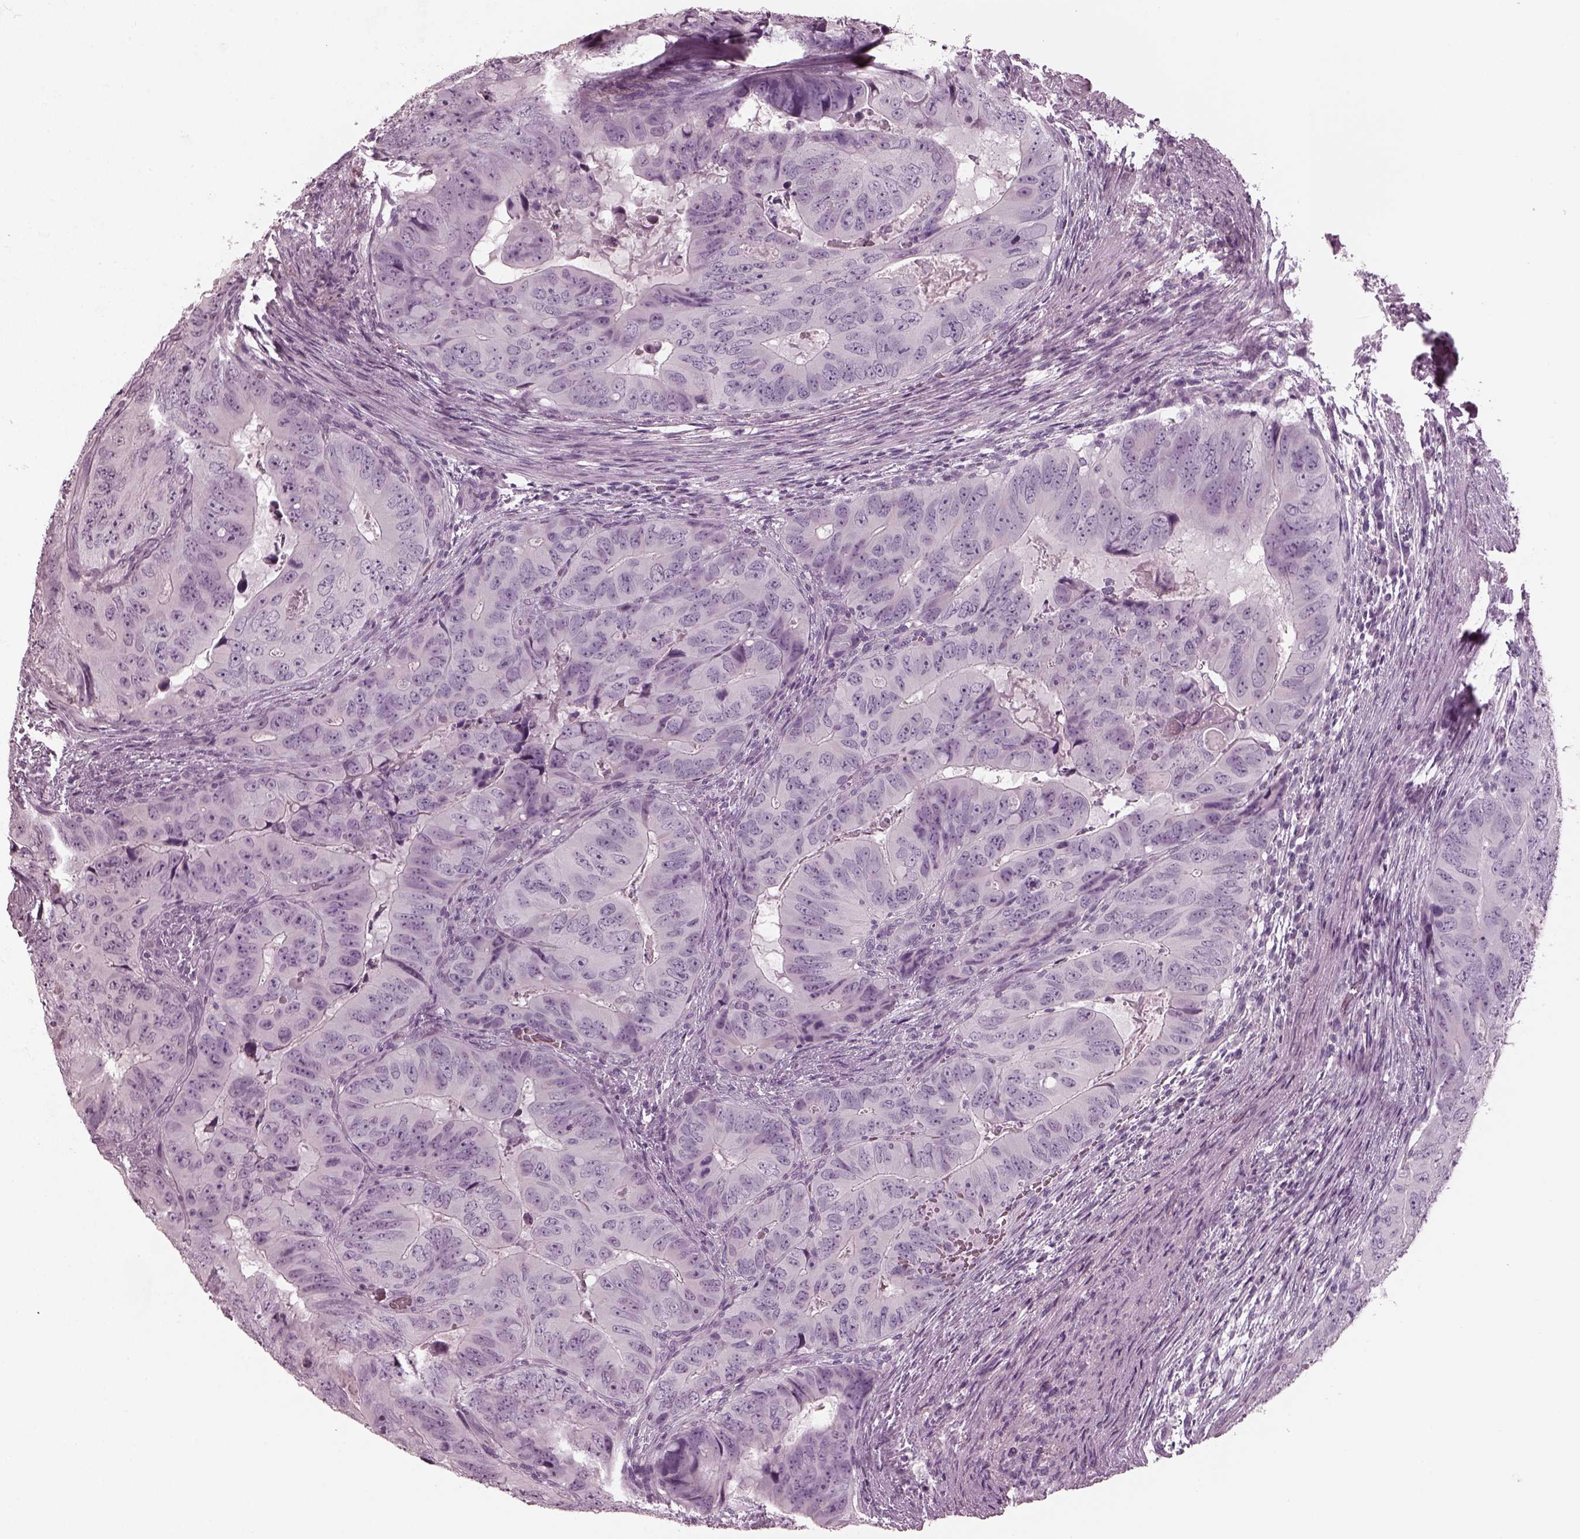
{"staining": {"intensity": "negative", "quantity": "none", "location": "none"}, "tissue": "colorectal cancer", "cell_type": "Tumor cells", "image_type": "cancer", "snomed": [{"axis": "morphology", "description": "Adenocarcinoma, NOS"}, {"axis": "topography", "description": "Colon"}], "caption": "There is no significant expression in tumor cells of colorectal adenocarcinoma.", "gene": "RCVRN", "patient": {"sex": "male", "age": 79}}